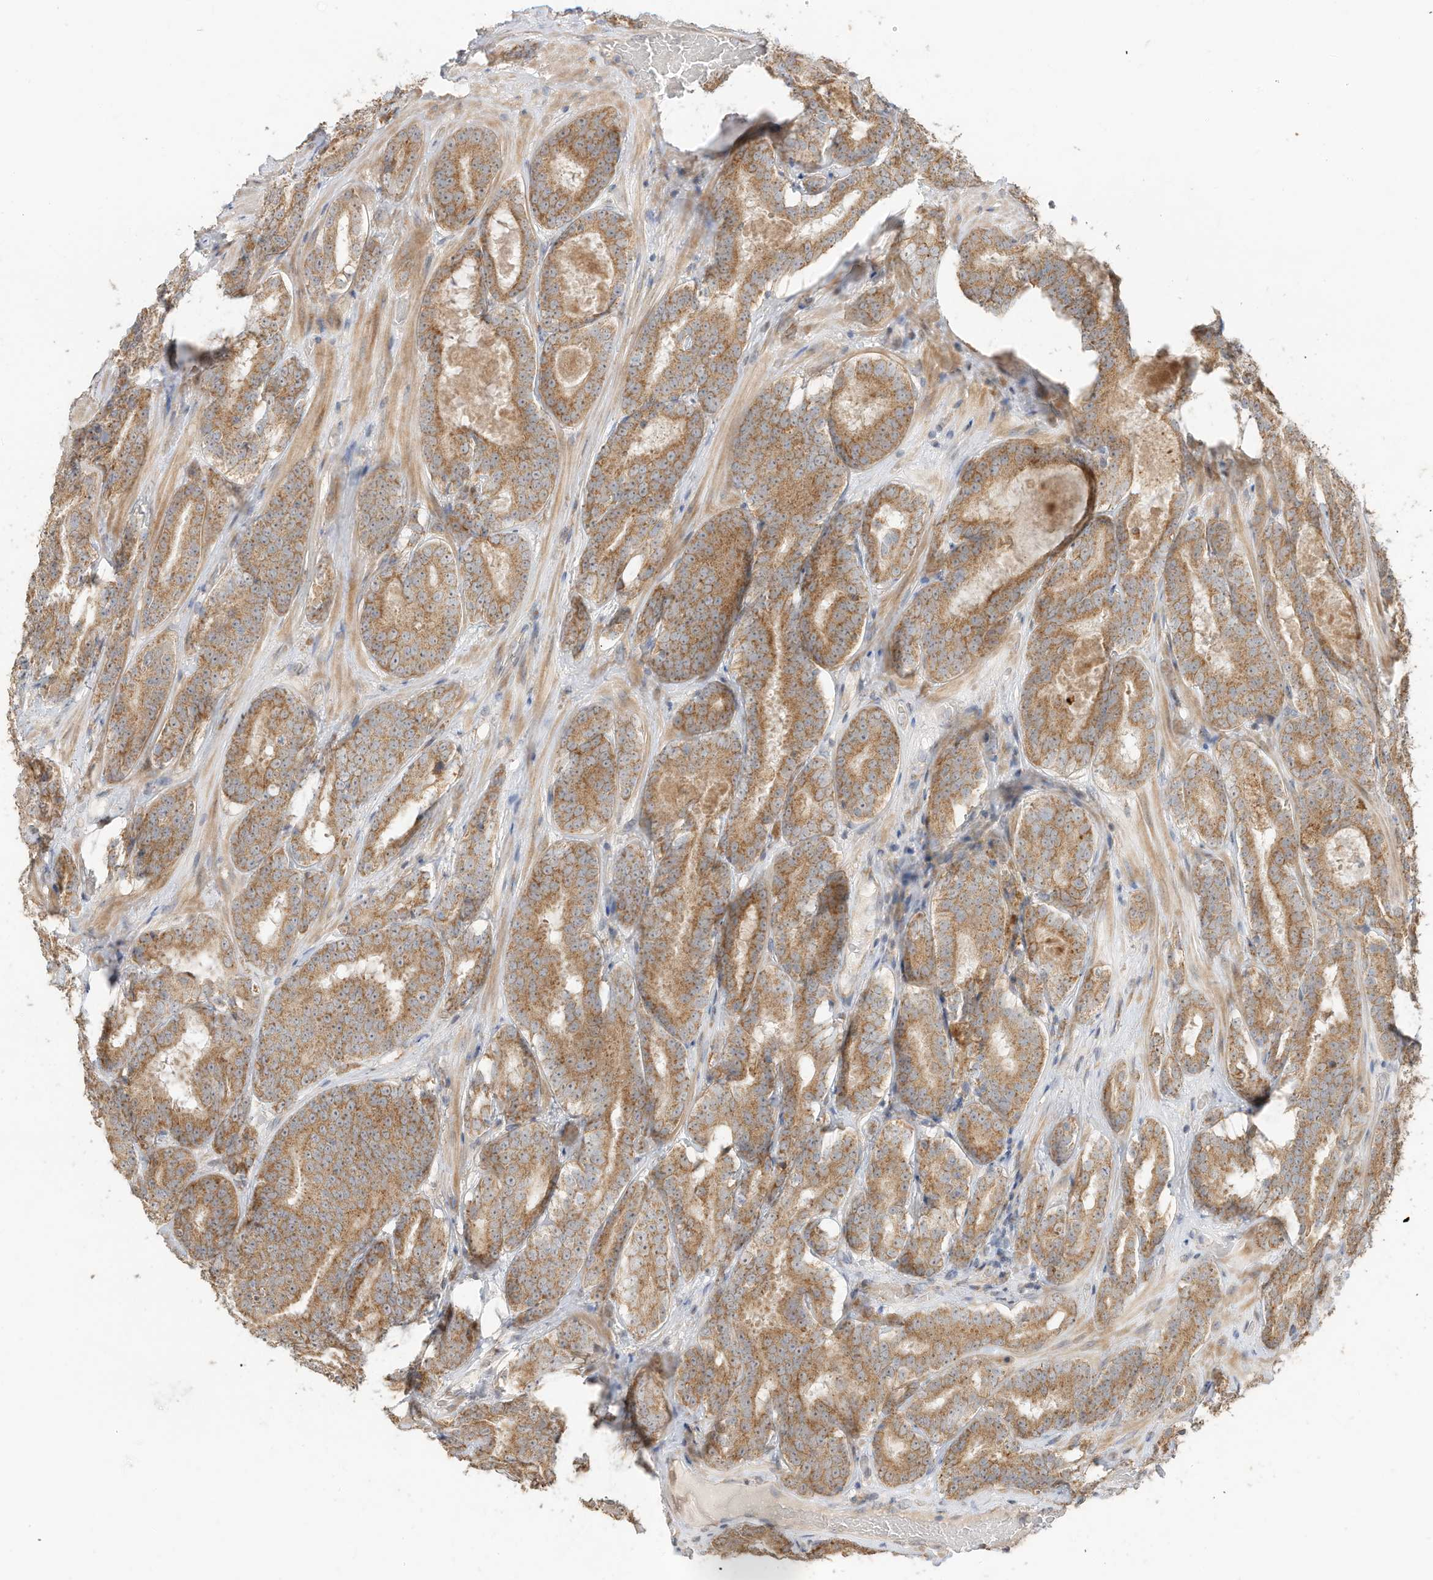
{"staining": {"intensity": "moderate", "quantity": ">75%", "location": "cytoplasmic/membranous"}, "tissue": "prostate cancer", "cell_type": "Tumor cells", "image_type": "cancer", "snomed": [{"axis": "morphology", "description": "Adenocarcinoma, High grade"}, {"axis": "topography", "description": "Prostate"}], "caption": "Immunohistochemical staining of prostate cancer (high-grade adenocarcinoma) exhibits medium levels of moderate cytoplasmic/membranous protein staining in about >75% of tumor cells.", "gene": "CAGE1", "patient": {"sex": "male", "age": 57}}